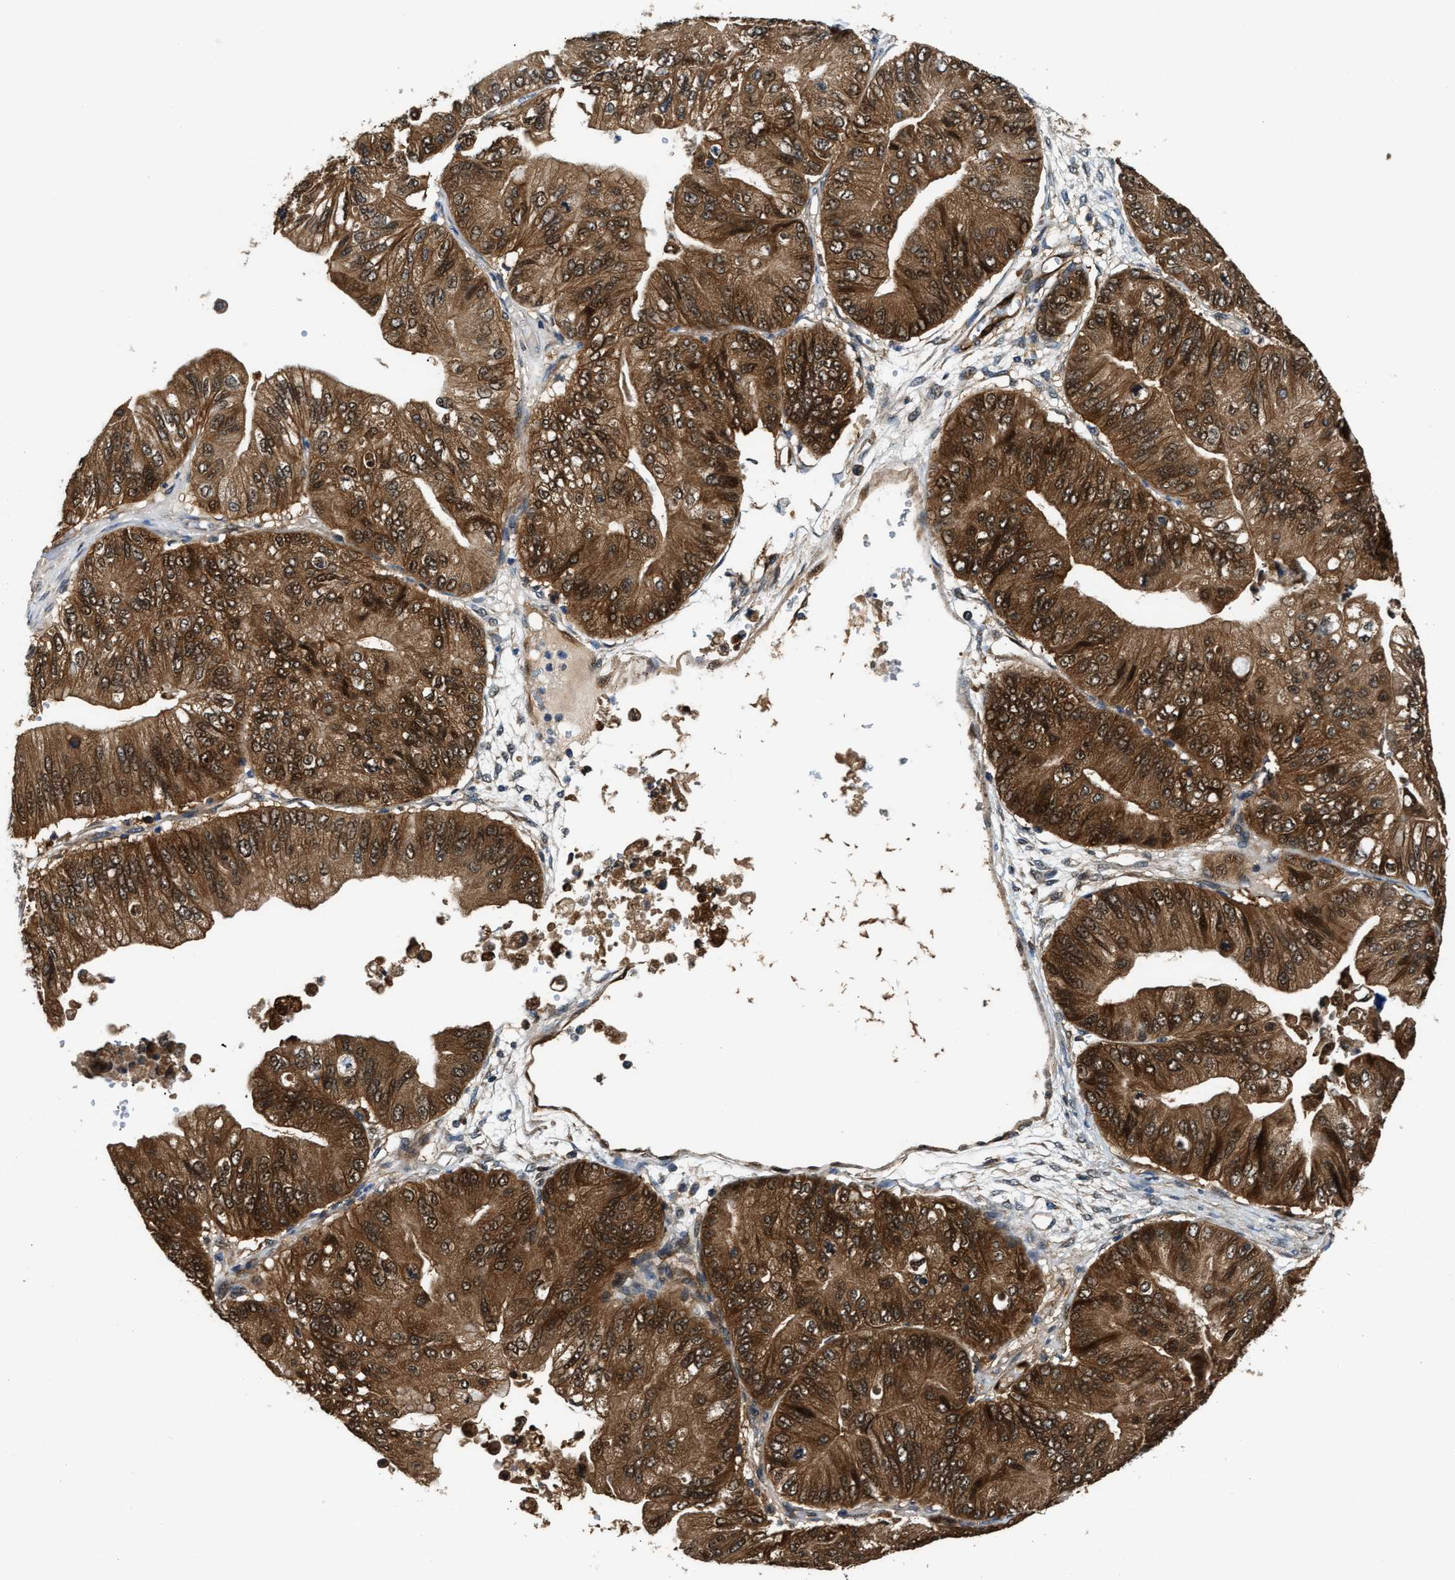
{"staining": {"intensity": "strong", "quantity": ">75%", "location": "cytoplasmic/membranous"}, "tissue": "ovarian cancer", "cell_type": "Tumor cells", "image_type": "cancer", "snomed": [{"axis": "morphology", "description": "Cystadenocarcinoma, mucinous, NOS"}, {"axis": "topography", "description": "Ovary"}], "caption": "A brown stain highlights strong cytoplasmic/membranous positivity of a protein in human ovarian cancer tumor cells. Ihc stains the protein of interest in brown and the nuclei are stained blue.", "gene": "PPA1", "patient": {"sex": "female", "age": 61}}